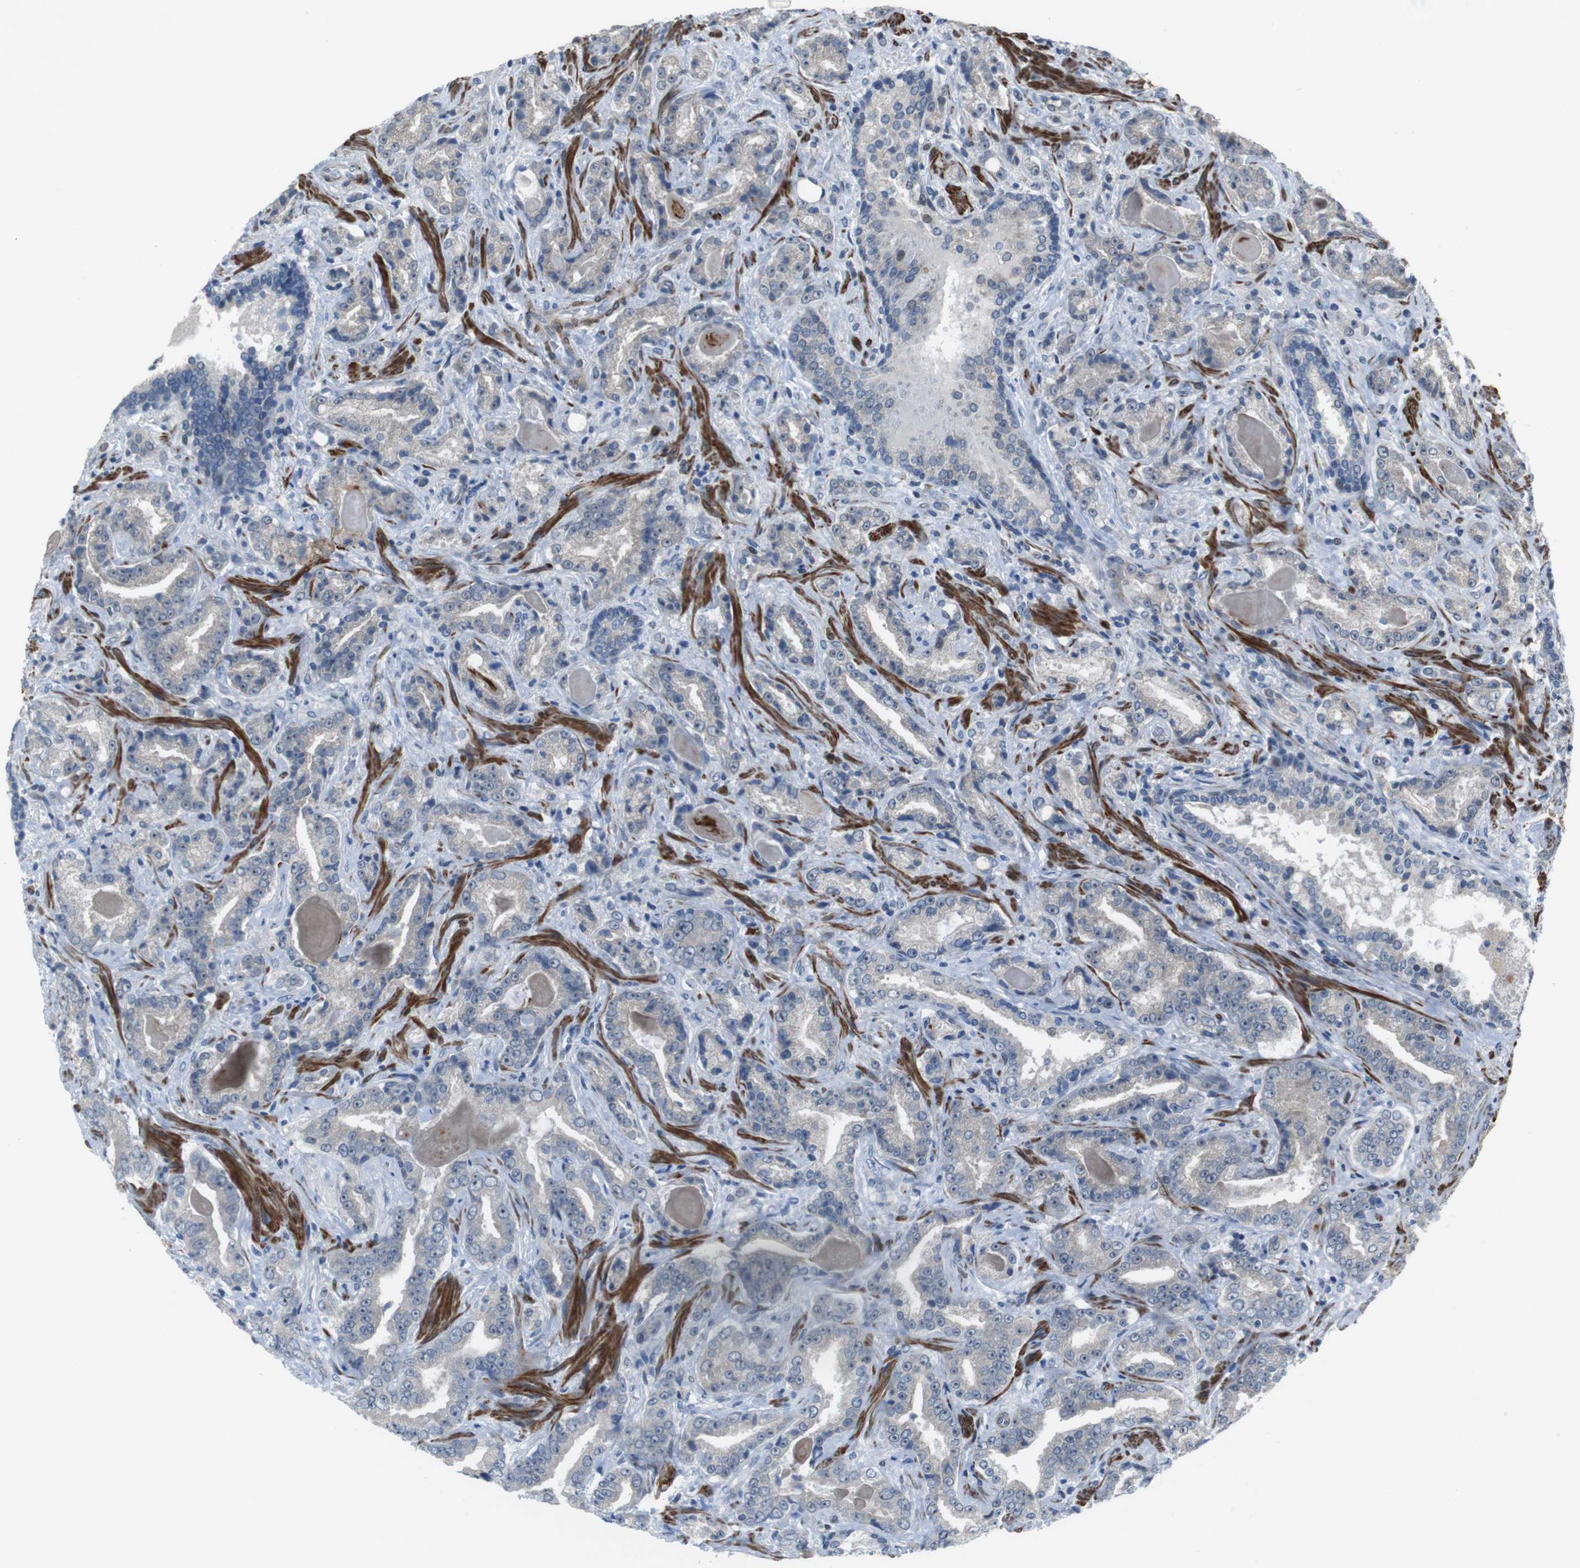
{"staining": {"intensity": "negative", "quantity": "none", "location": "none"}, "tissue": "prostate cancer", "cell_type": "Tumor cells", "image_type": "cancer", "snomed": [{"axis": "morphology", "description": "Adenocarcinoma, Low grade"}, {"axis": "topography", "description": "Prostate"}], "caption": "IHC image of prostate cancer stained for a protein (brown), which reveals no expression in tumor cells.", "gene": "PBRM1", "patient": {"sex": "male", "age": 60}}